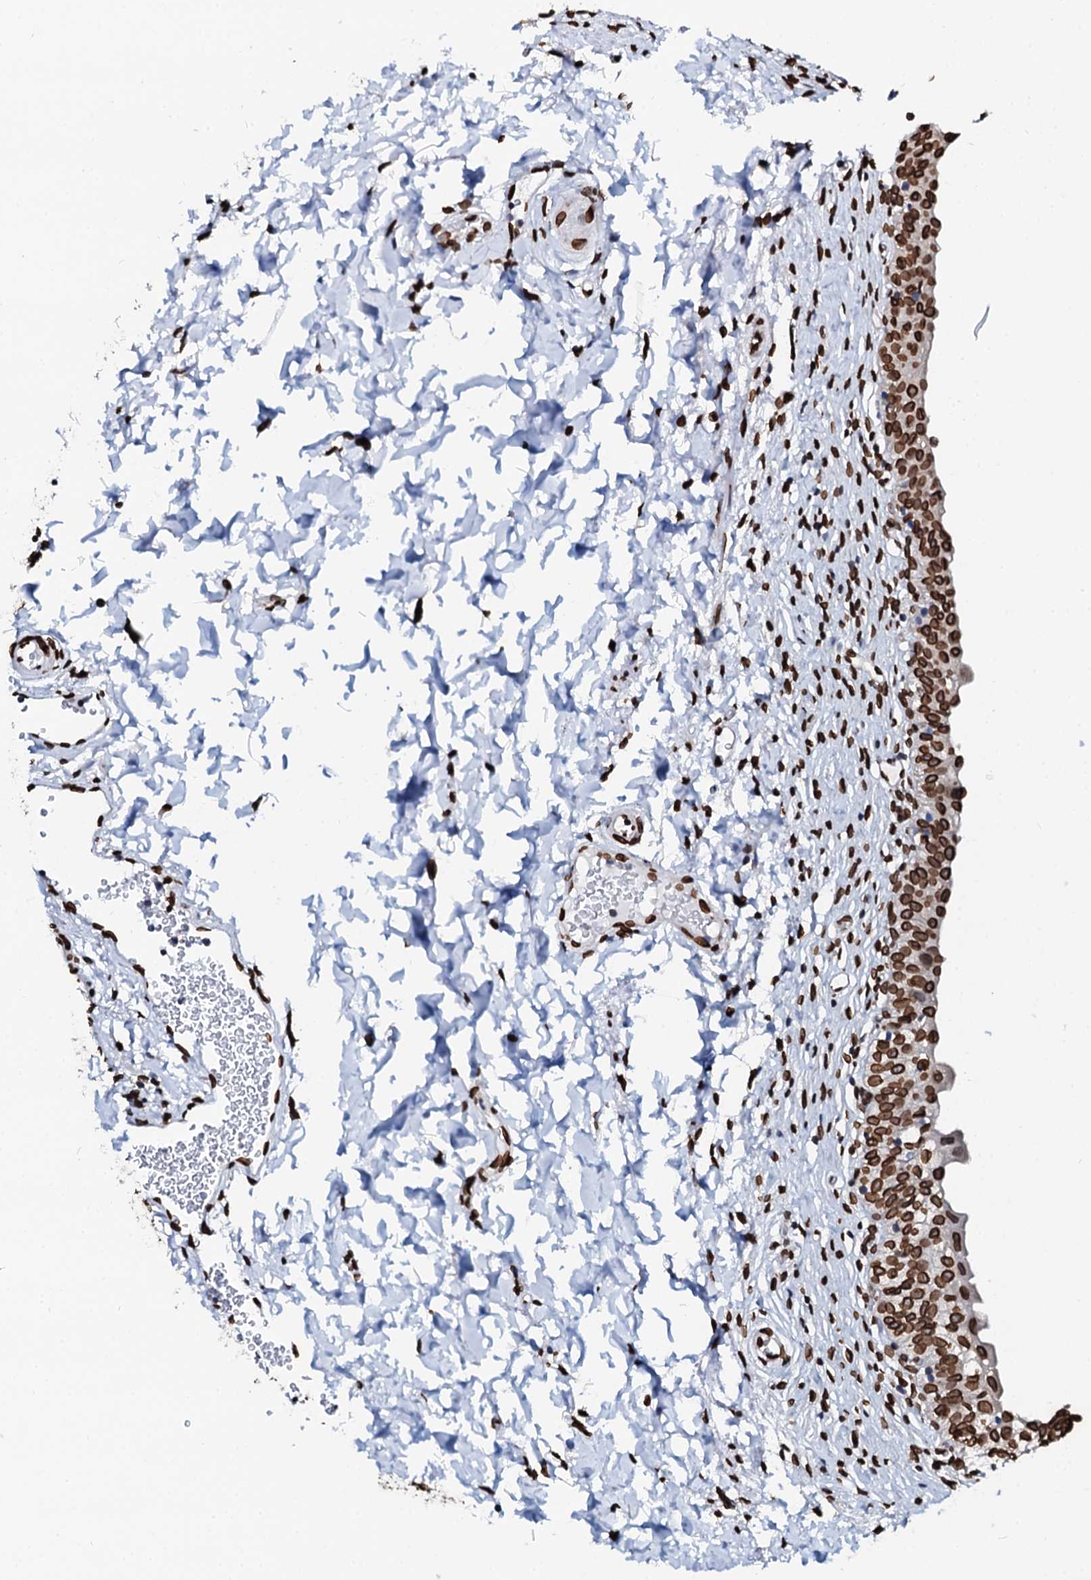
{"staining": {"intensity": "strong", "quantity": ">75%", "location": "nuclear"}, "tissue": "urinary bladder", "cell_type": "Urothelial cells", "image_type": "normal", "snomed": [{"axis": "morphology", "description": "Normal tissue, NOS"}, {"axis": "topography", "description": "Urinary bladder"}], "caption": "Immunohistochemistry (DAB (3,3'-diaminobenzidine)) staining of normal human urinary bladder shows strong nuclear protein positivity in approximately >75% of urothelial cells.", "gene": "KATNAL2", "patient": {"sex": "male", "age": 55}}